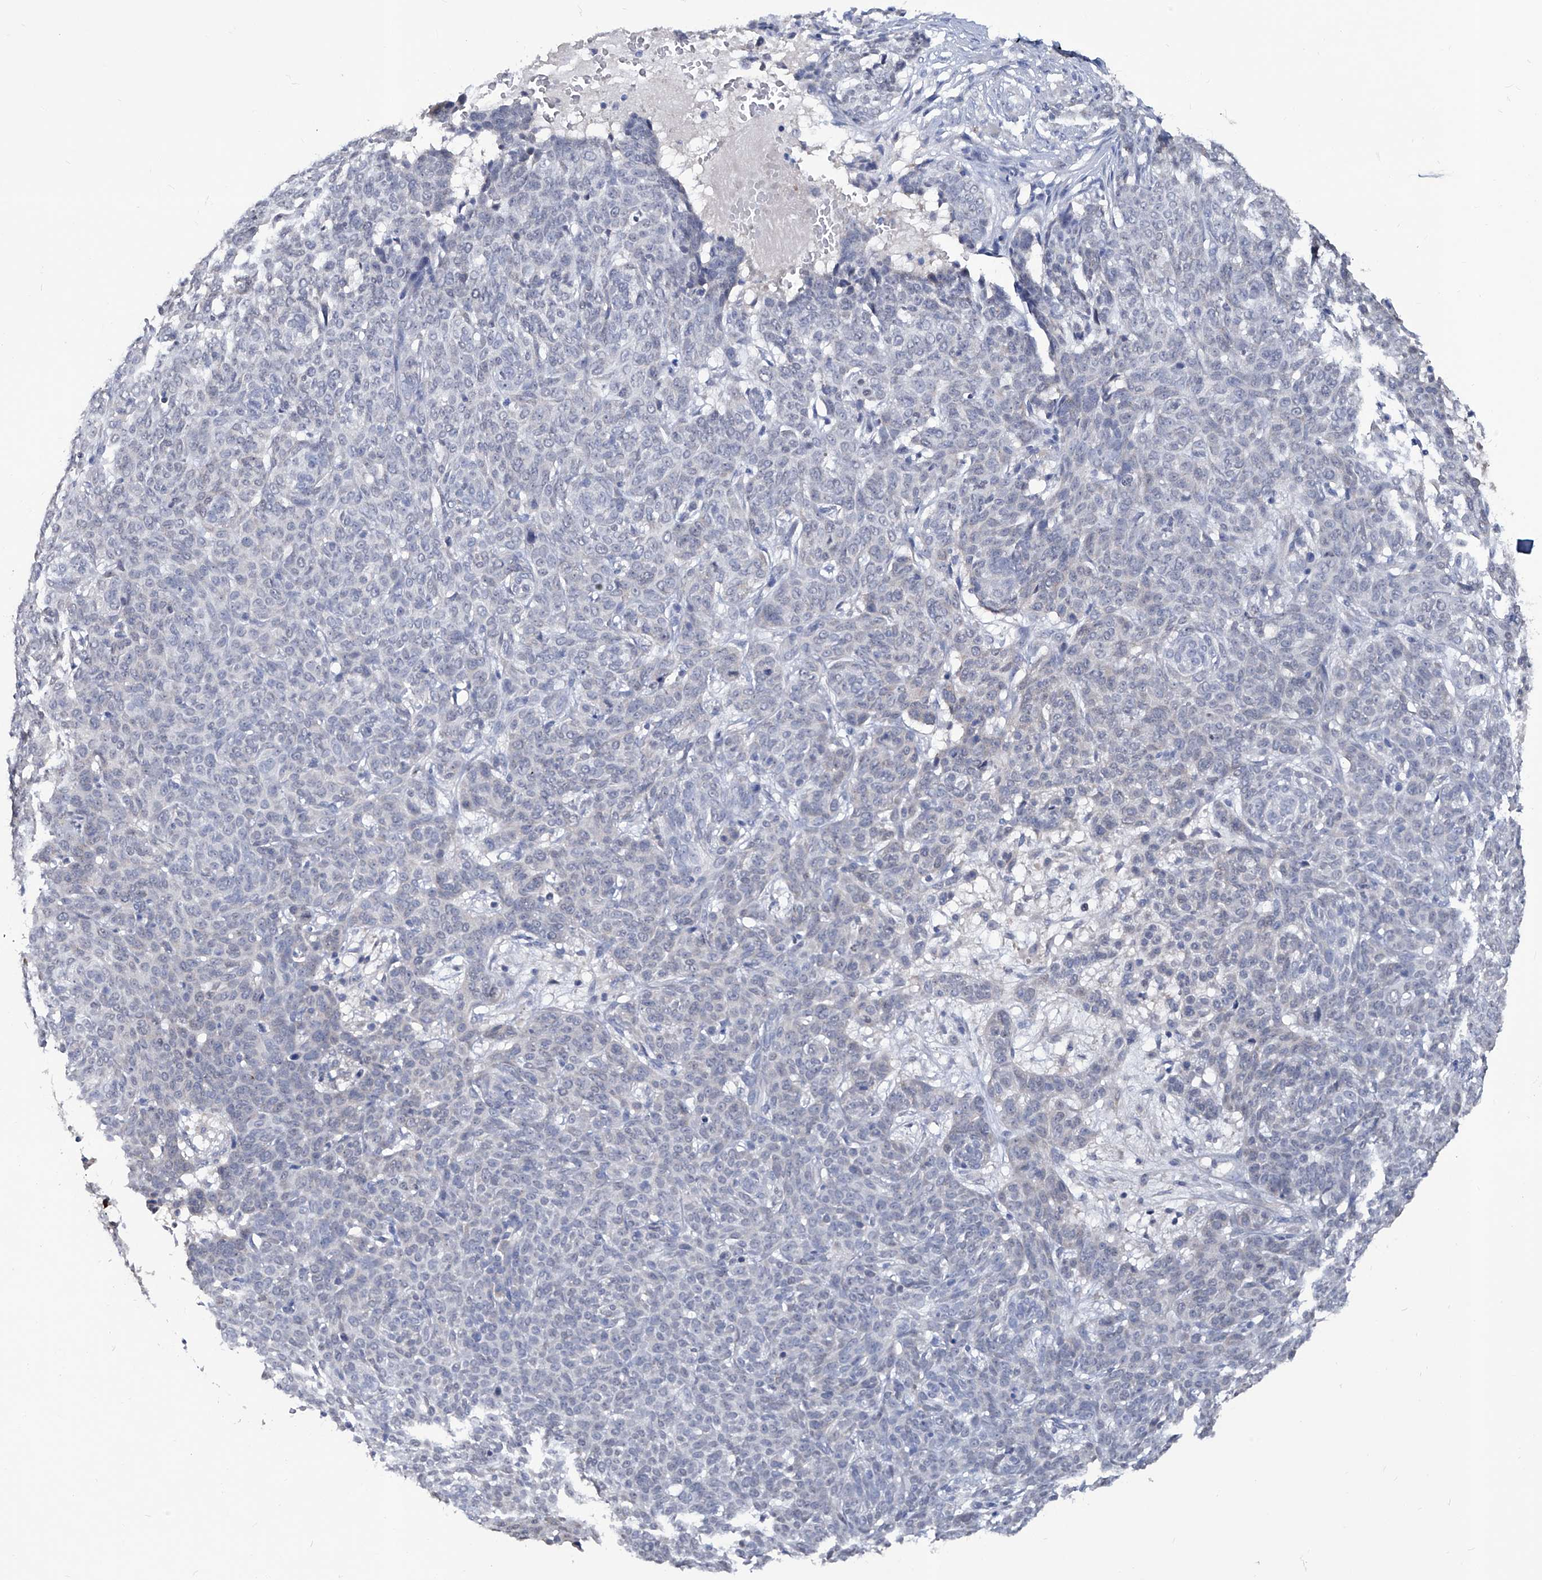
{"staining": {"intensity": "negative", "quantity": "none", "location": "none"}, "tissue": "skin cancer", "cell_type": "Tumor cells", "image_type": "cancer", "snomed": [{"axis": "morphology", "description": "Basal cell carcinoma"}, {"axis": "topography", "description": "Skin"}], "caption": "The IHC image has no significant expression in tumor cells of skin basal cell carcinoma tissue.", "gene": "KLHL17", "patient": {"sex": "male", "age": 85}}